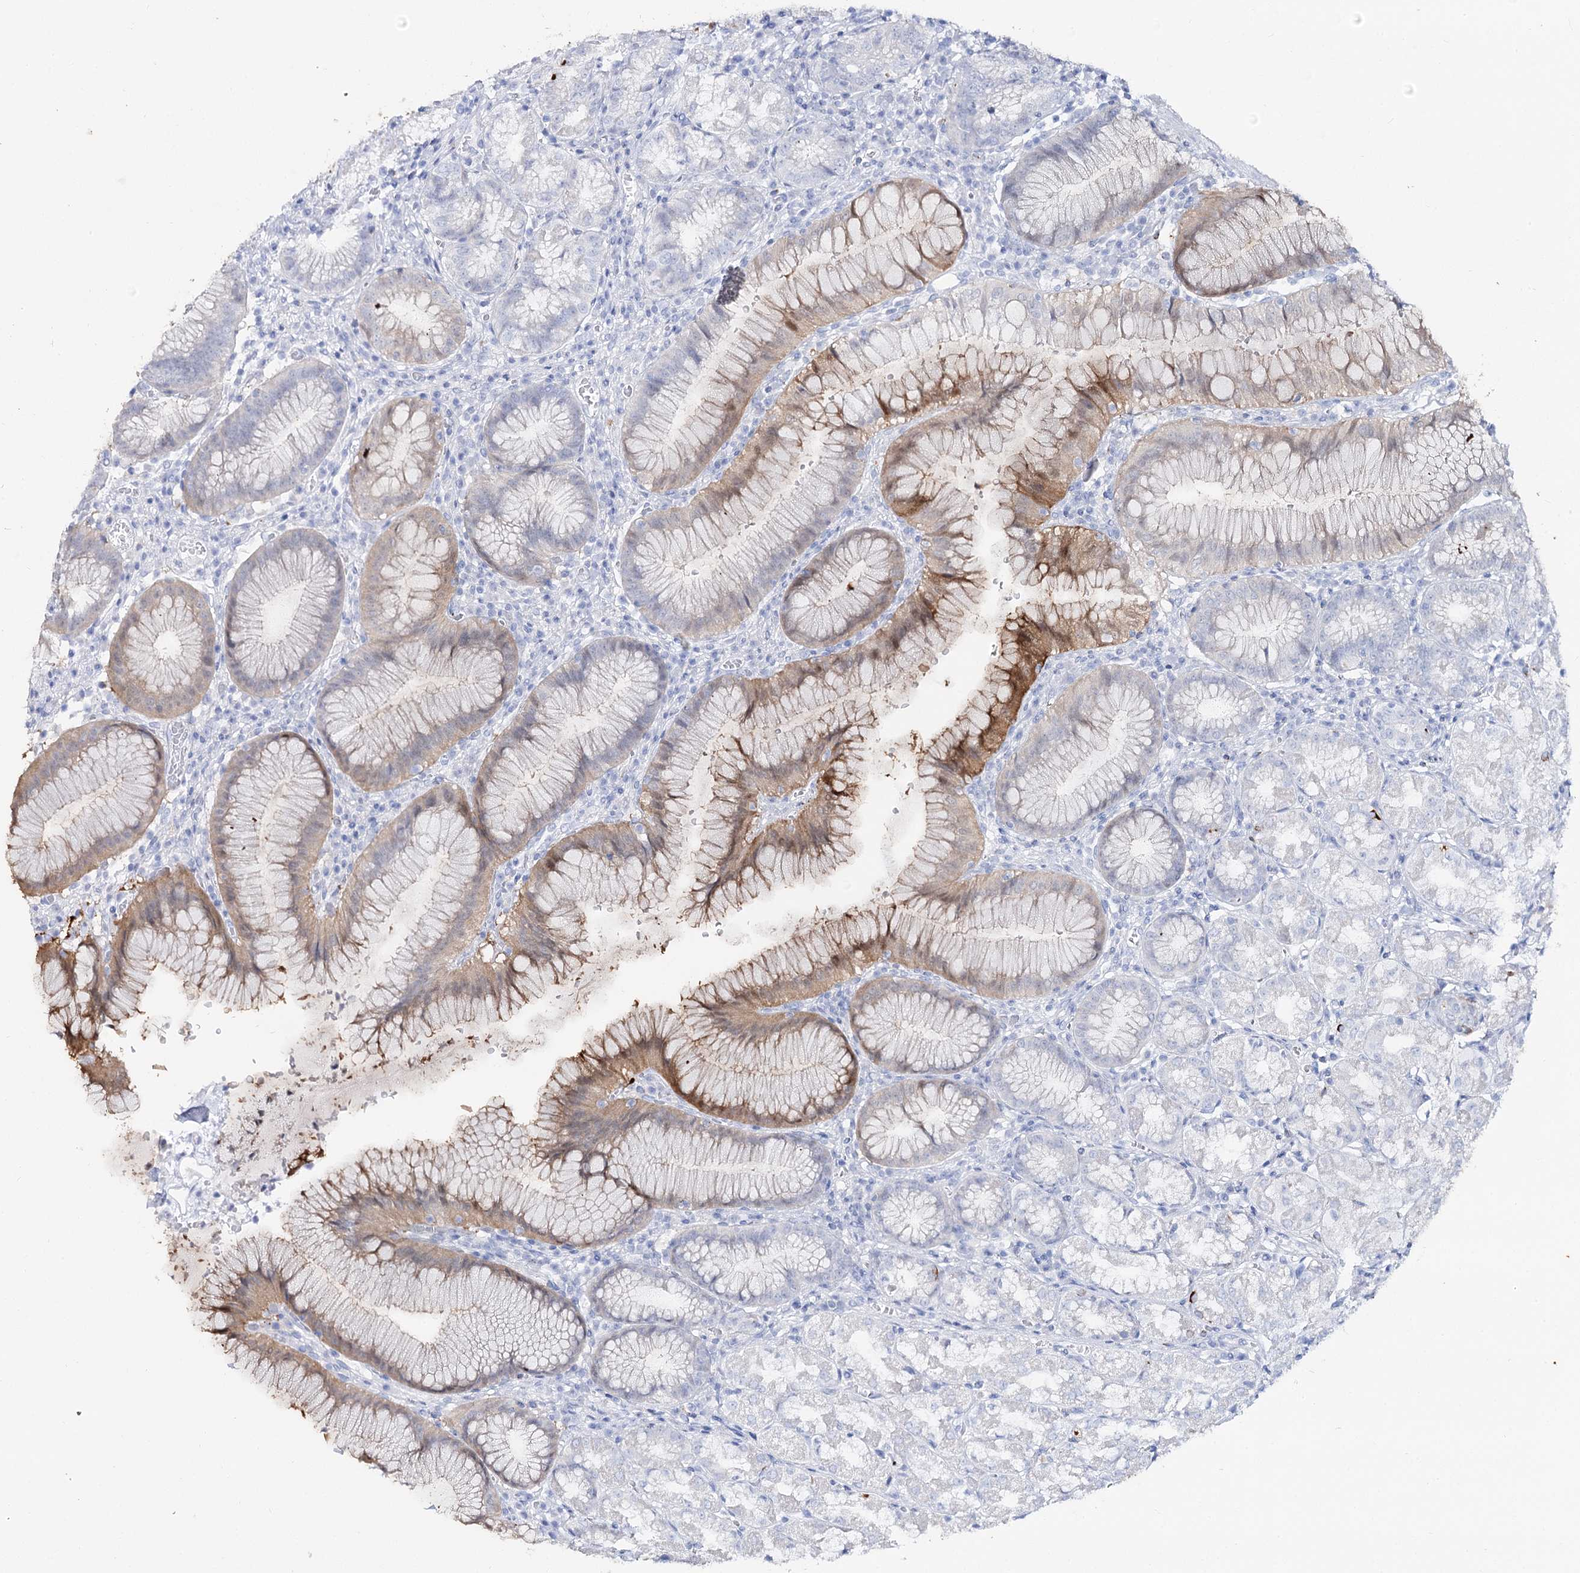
{"staining": {"intensity": "moderate", "quantity": "<25%", "location": "cytoplasmic/membranous"}, "tissue": "stomach", "cell_type": "Glandular cells", "image_type": "normal", "snomed": [{"axis": "morphology", "description": "Normal tissue, NOS"}, {"axis": "topography", "description": "Stomach"}], "caption": "Brown immunohistochemical staining in normal stomach demonstrates moderate cytoplasmic/membranous expression in approximately <25% of glandular cells.", "gene": "SLC3A1", "patient": {"sex": "male", "age": 55}}